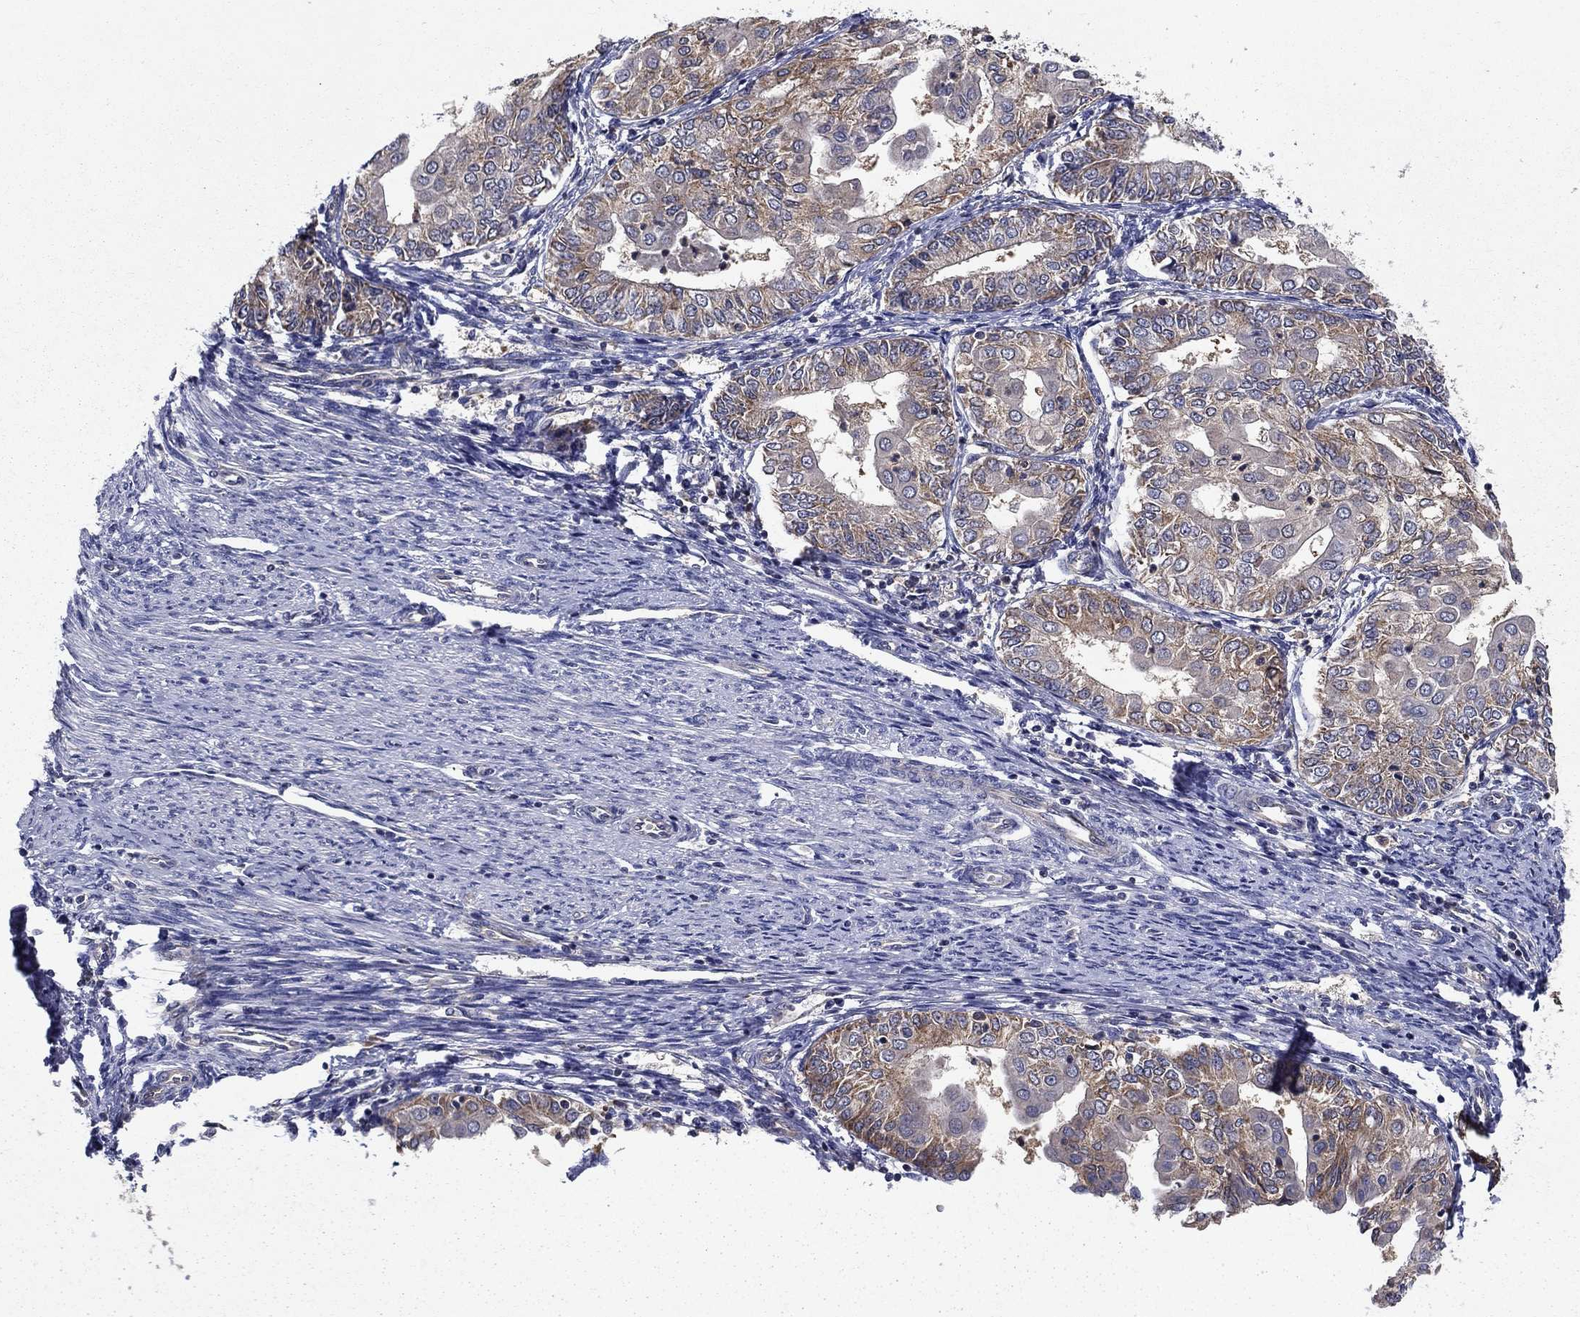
{"staining": {"intensity": "weak", "quantity": ">75%", "location": "cytoplasmic/membranous"}, "tissue": "endometrial cancer", "cell_type": "Tumor cells", "image_type": "cancer", "snomed": [{"axis": "morphology", "description": "Adenocarcinoma, NOS"}, {"axis": "topography", "description": "Endometrium"}], "caption": "A high-resolution photomicrograph shows immunohistochemistry staining of adenocarcinoma (endometrial), which displays weak cytoplasmic/membranous positivity in about >75% of tumor cells. The protein is shown in brown color, while the nuclei are stained blue.", "gene": "GLTP", "patient": {"sex": "female", "age": 68}}